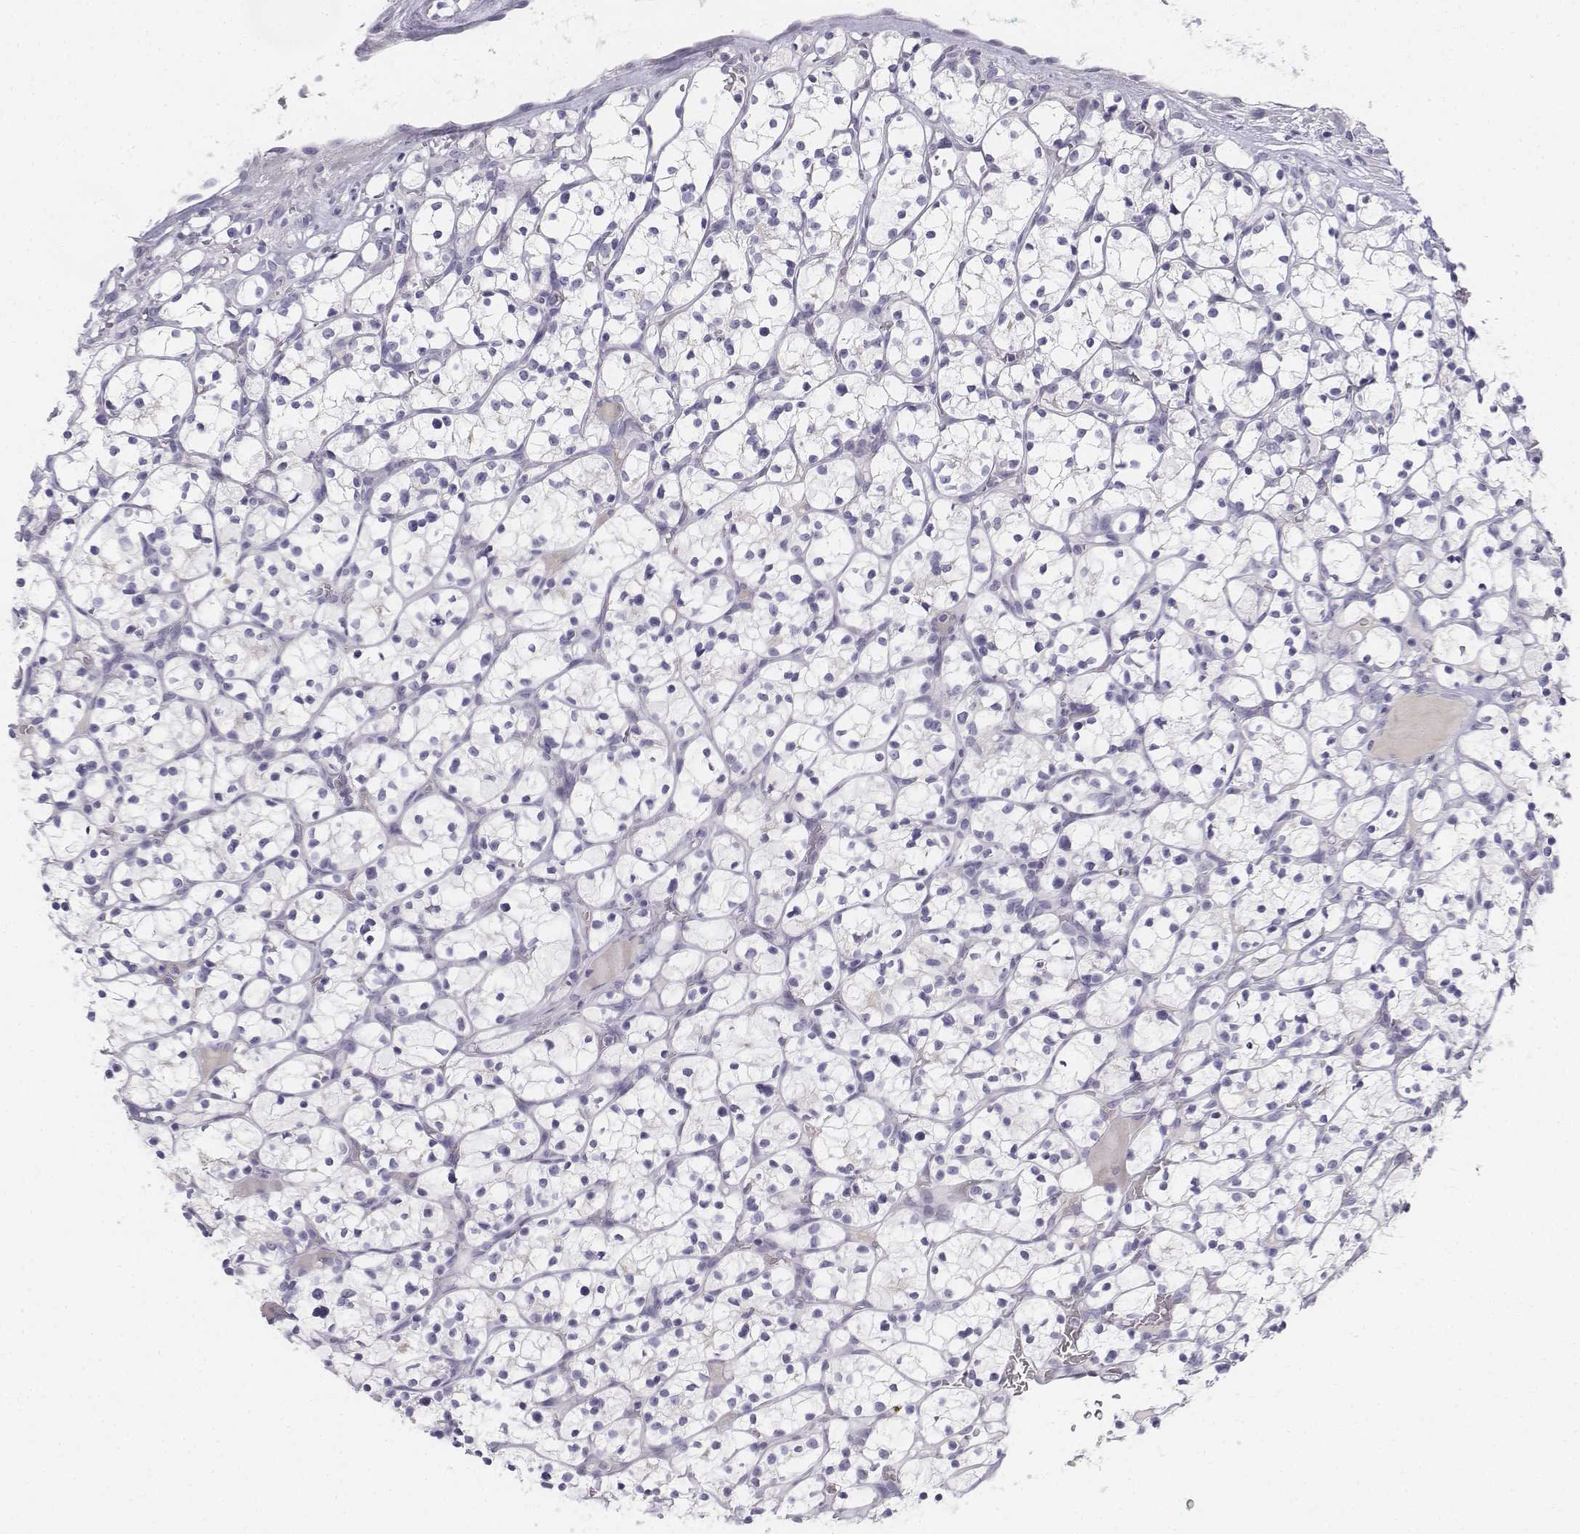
{"staining": {"intensity": "negative", "quantity": "none", "location": "none"}, "tissue": "renal cancer", "cell_type": "Tumor cells", "image_type": "cancer", "snomed": [{"axis": "morphology", "description": "Adenocarcinoma, NOS"}, {"axis": "topography", "description": "Kidney"}], "caption": "Image shows no protein expression in tumor cells of renal adenocarcinoma tissue.", "gene": "TH", "patient": {"sex": "female", "age": 64}}